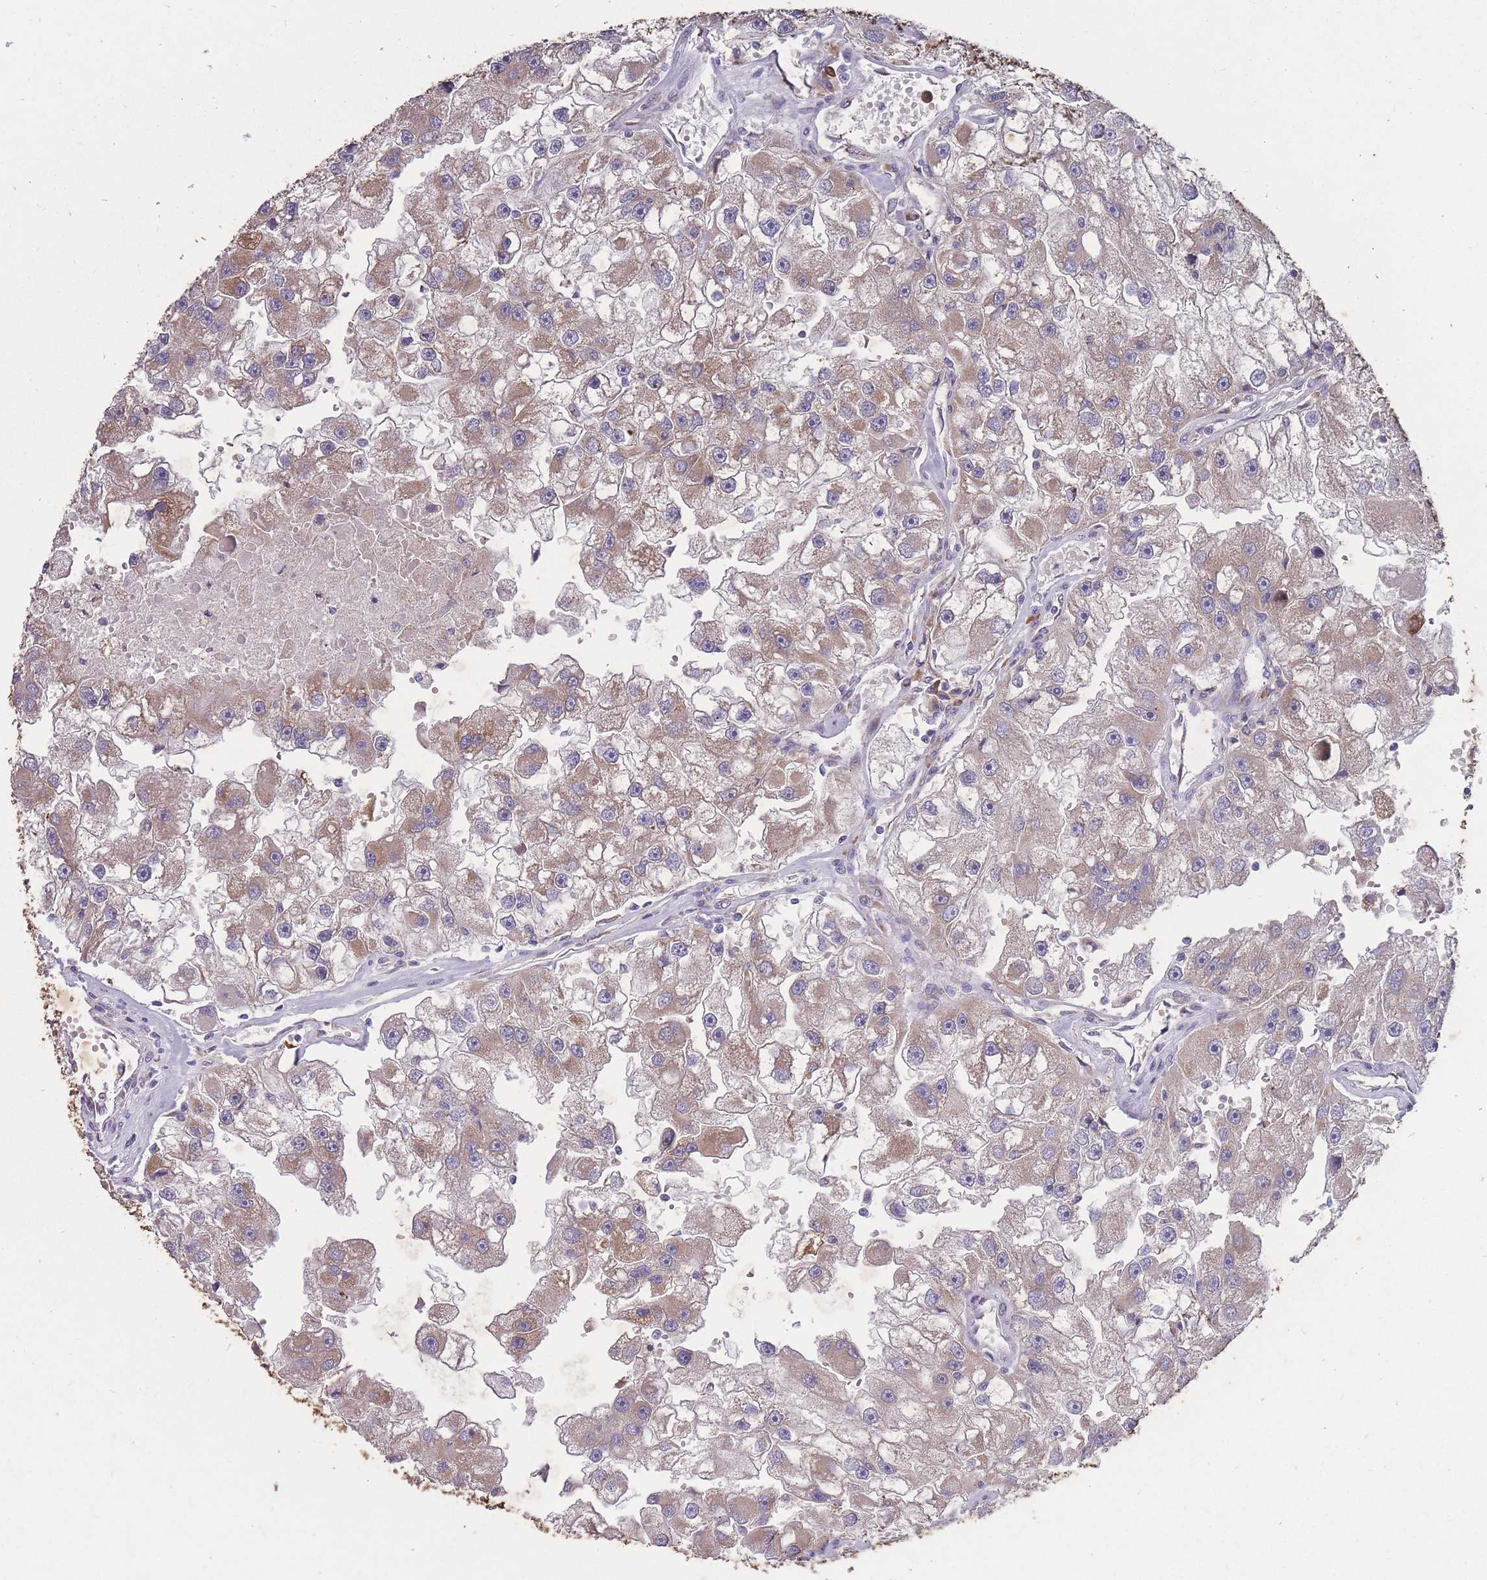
{"staining": {"intensity": "moderate", "quantity": "25%-75%", "location": "cytoplasmic/membranous"}, "tissue": "renal cancer", "cell_type": "Tumor cells", "image_type": "cancer", "snomed": [{"axis": "morphology", "description": "Adenocarcinoma, NOS"}, {"axis": "topography", "description": "Kidney"}], "caption": "A photomicrograph of renal cancer stained for a protein demonstrates moderate cytoplasmic/membranous brown staining in tumor cells.", "gene": "STIM2", "patient": {"sex": "male", "age": 63}}